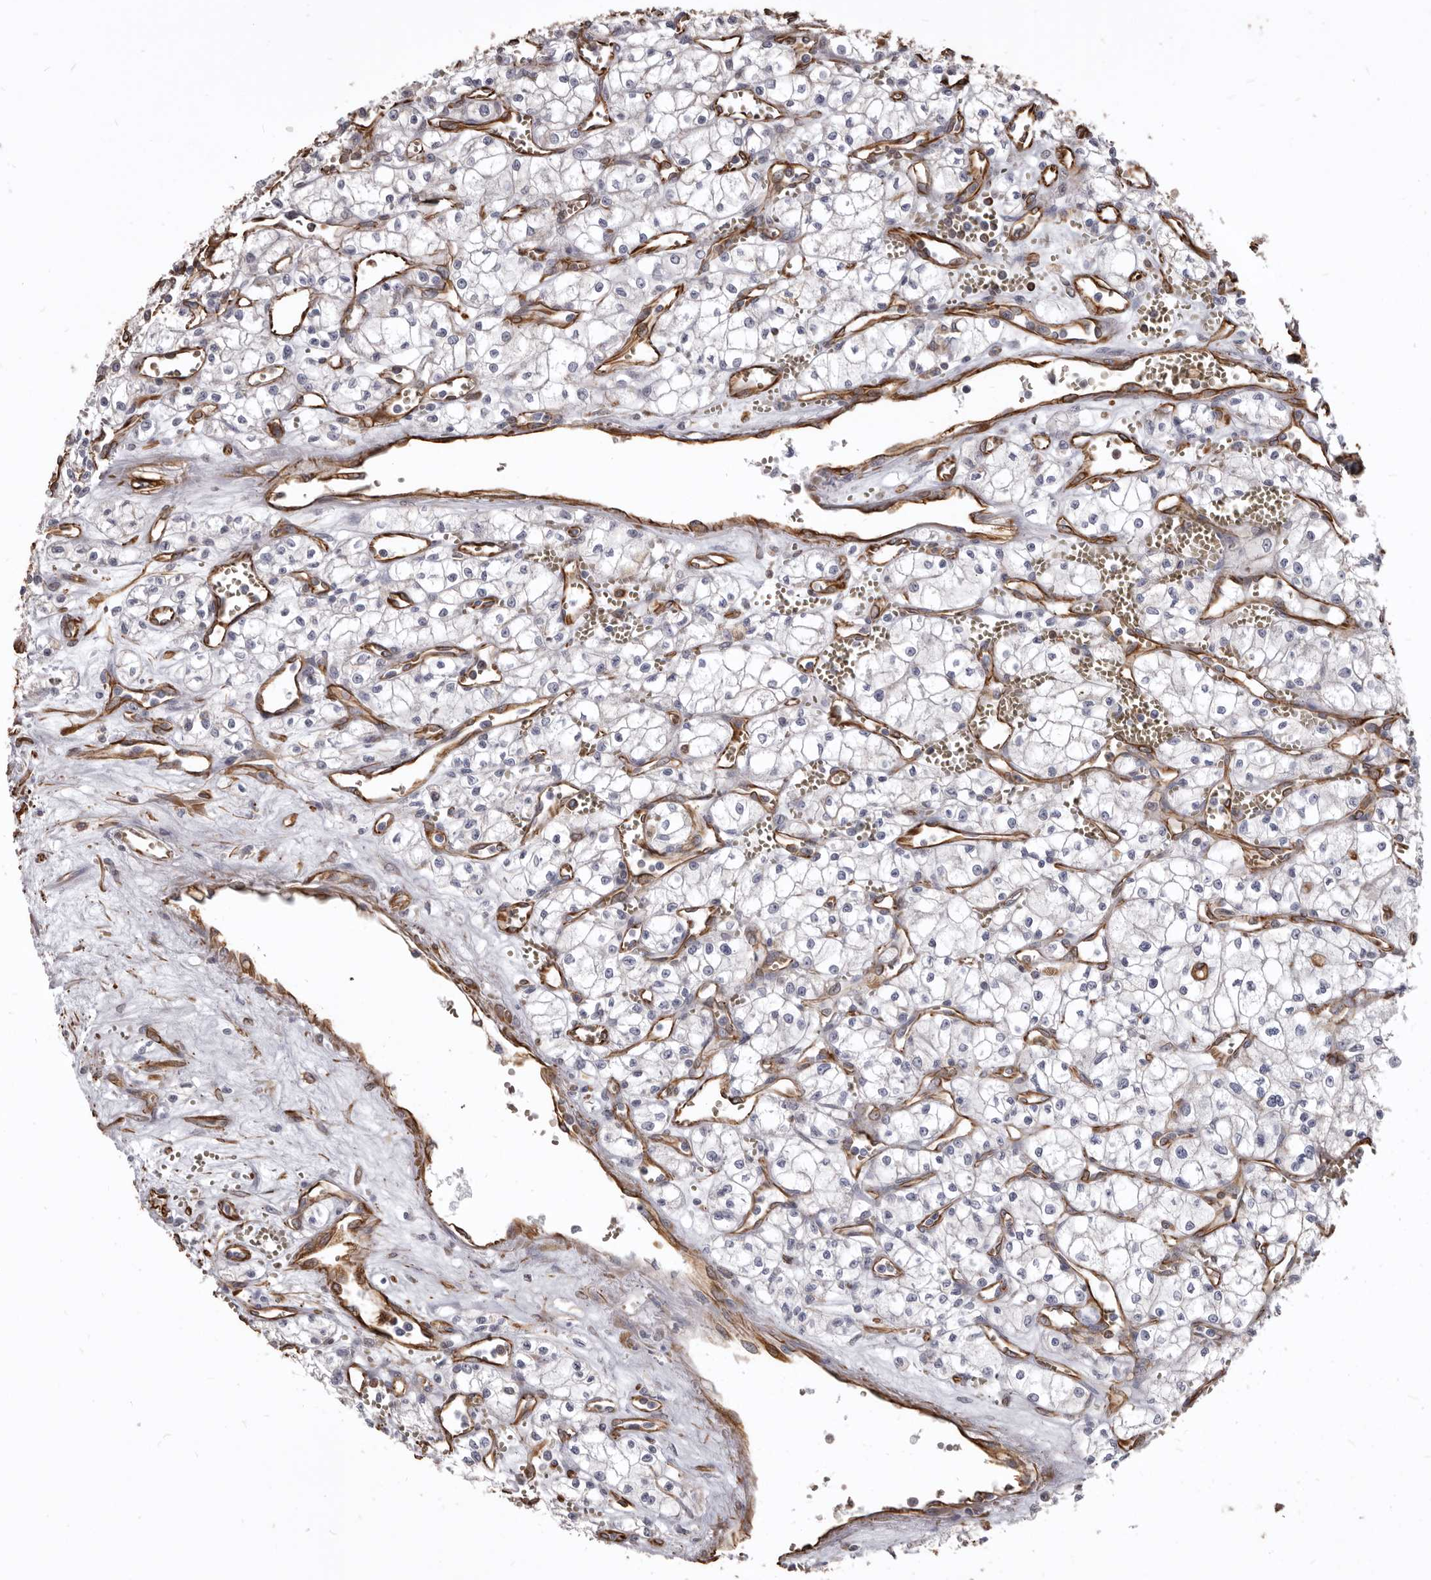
{"staining": {"intensity": "negative", "quantity": "none", "location": "none"}, "tissue": "renal cancer", "cell_type": "Tumor cells", "image_type": "cancer", "snomed": [{"axis": "morphology", "description": "Adenocarcinoma, NOS"}, {"axis": "topography", "description": "Kidney"}], "caption": "An image of human renal adenocarcinoma is negative for staining in tumor cells. The staining is performed using DAB (3,3'-diaminobenzidine) brown chromogen with nuclei counter-stained in using hematoxylin.", "gene": "MTURN", "patient": {"sex": "male", "age": 59}}